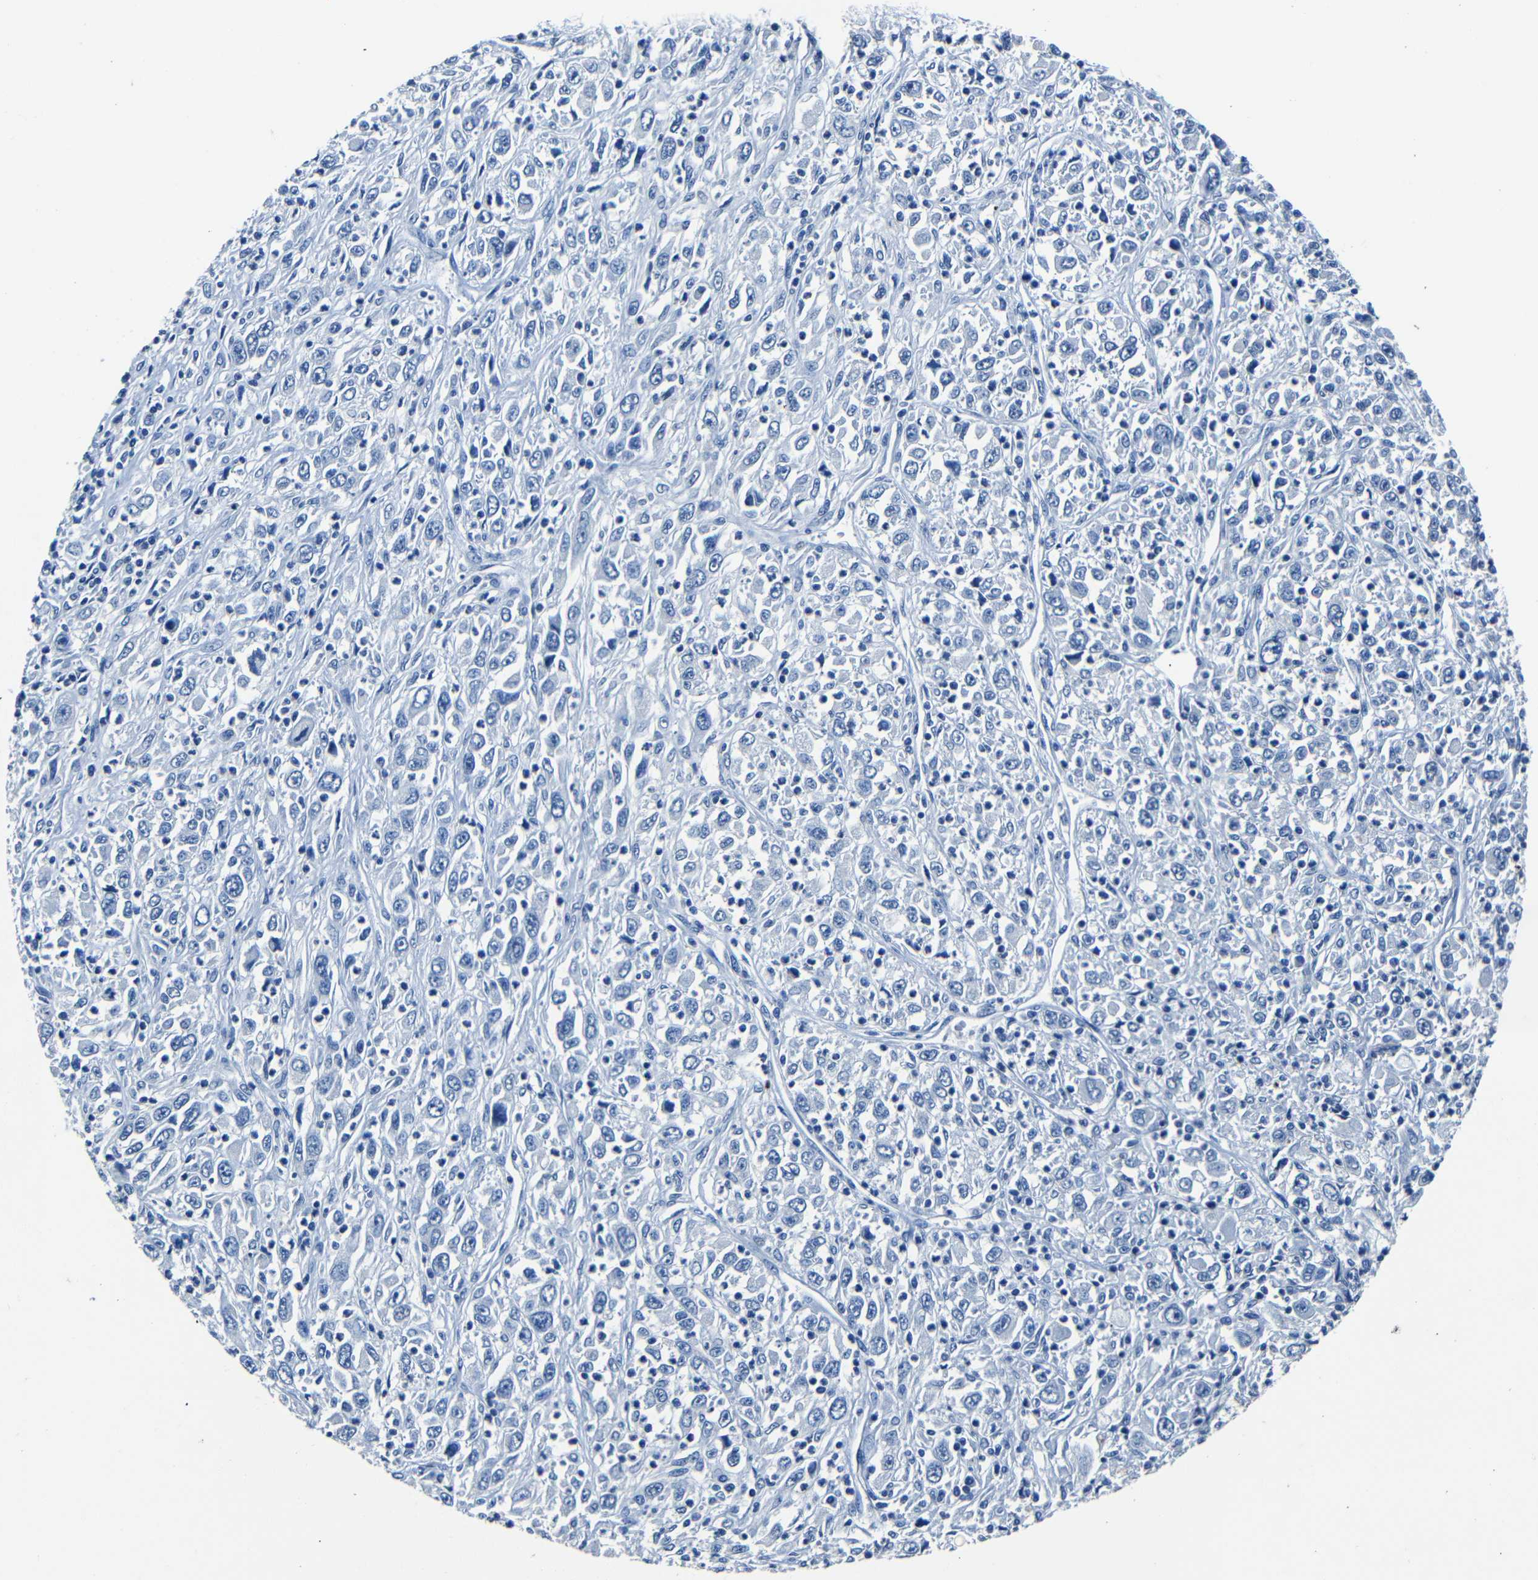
{"staining": {"intensity": "negative", "quantity": "none", "location": "none"}, "tissue": "melanoma", "cell_type": "Tumor cells", "image_type": "cancer", "snomed": [{"axis": "morphology", "description": "Malignant melanoma, Metastatic site"}, {"axis": "topography", "description": "Skin"}], "caption": "Protein analysis of melanoma reveals no significant expression in tumor cells.", "gene": "NCMAP", "patient": {"sex": "female", "age": 56}}